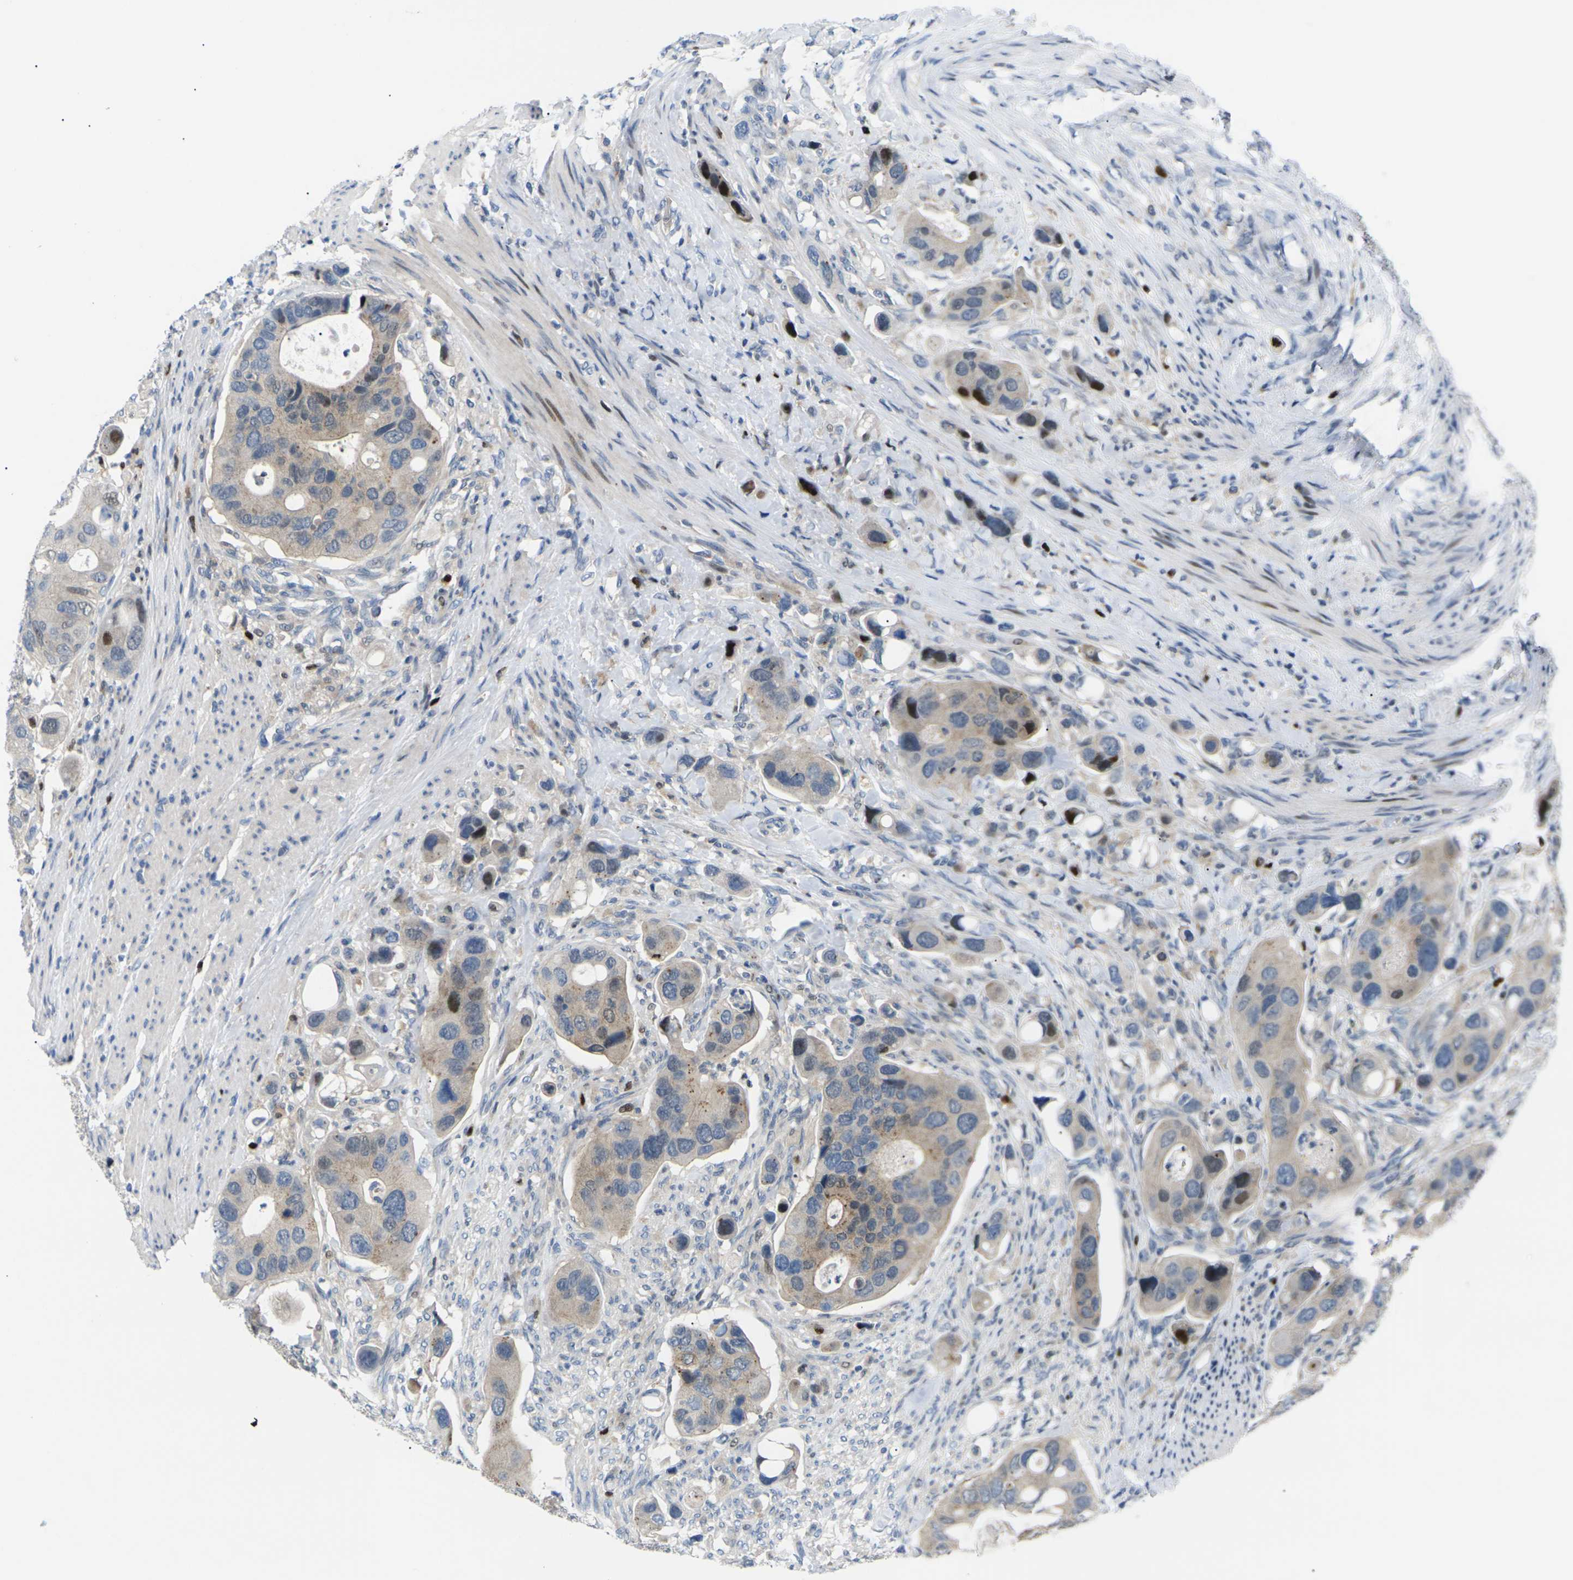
{"staining": {"intensity": "moderate", "quantity": "25%-75%", "location": "cytoplasmic/membranous"}, "tissue": "colorectal cancer", "cell_type": "Tumor cells", "image_type": "cancer", "snomed": [{"axis": "morphology", "description": "Adenocarcinoma, NOS"}, {"axis": "topography", "description": "Rectum"}], "caption": "Human colorectal cancer stained with a brown dye shows moderate cytoplasmic/membranous positive expression in approximately 25%-75% of tumor cells.", "gene": "RPS6KA3", "patient": {"sex": "female", "age": 57}}